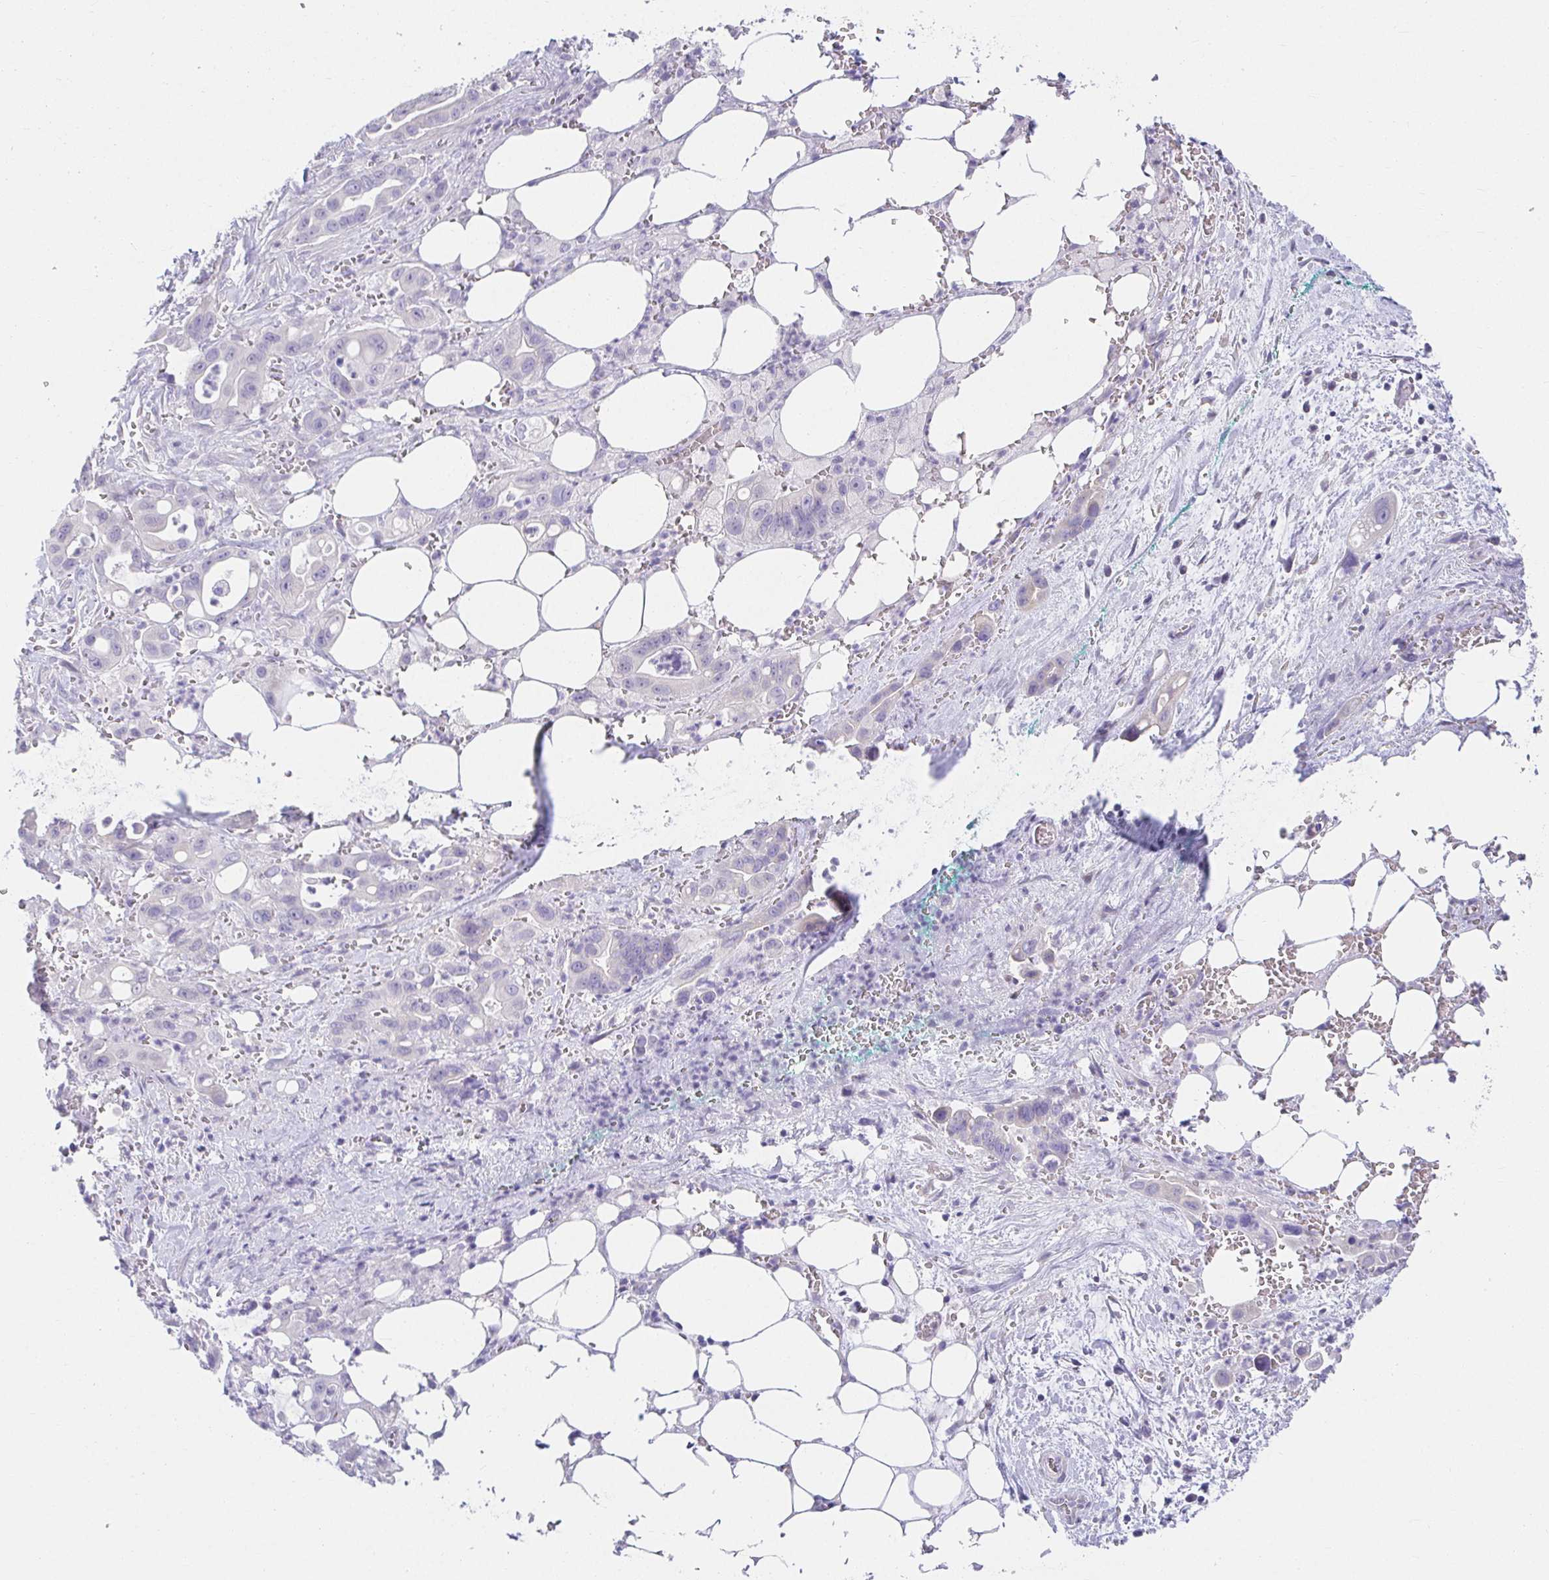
{"staining": {"intensity": "negative", "quantity": "none", "location": "none"}, "tissue": "pancreatic cancer", "cell_type": "Tumor cells", "image_type": "cancer", "snomed": [{"axis": "morphology", "description": "Adenocarcinoma, NOS"}, {"axis": "topography", "description": "Pancreas"}], "caption": "This histopathology image is of pancreatic cancer stained with immunohistochemistry (IHC) to label a protein in brown with the nuclei are counter-stained blue. There is no staining in tumor cells. Brightfield microscopy of IHC stained with DAB (3,3'-diaminobenzidine) (brown) and hematoxylin (blue), captured at high magnification.", "gene": "VGLL1", "patient": {"sex": "male", "age": 61}}